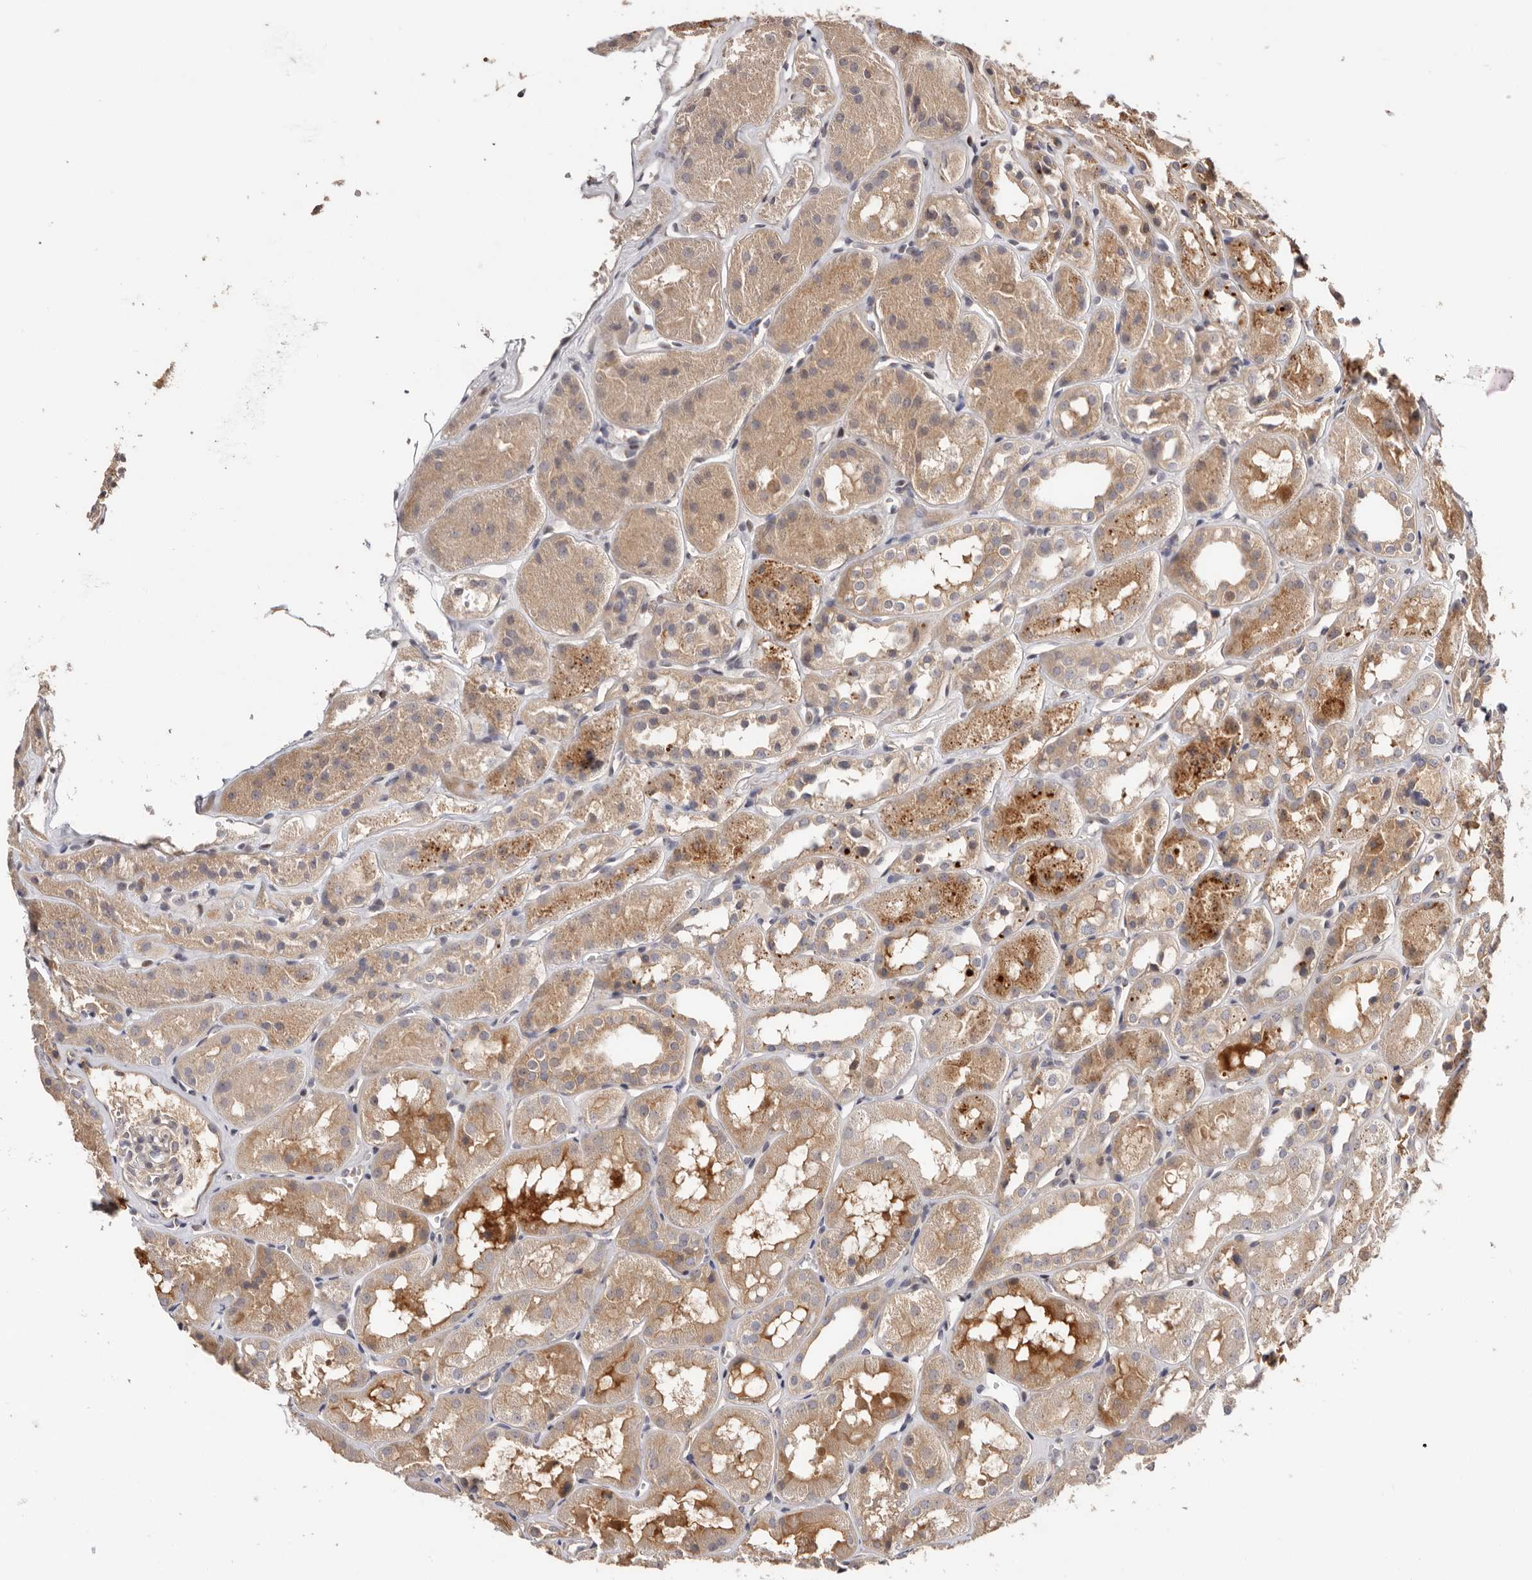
{"staining": {"intensity": "negative", "quantity": "none", "location": "none"}, "tissue": "kidney", "cell_type": "Cells in glomeruli", "image_type": "normal", "snomed": [{"axis": "morphology", "description": "Normal tissue, NOS"}, {"axis": "topography", "description": "Kidney"}], "caption": "Cells in glomeruli are negative for protein expression in unremarkable human kidney. (DAB immunohistochemistry with hematoxylin counter stain).", "gene": "DOP1A", "patient": {"sex": "male", "age": 16}}